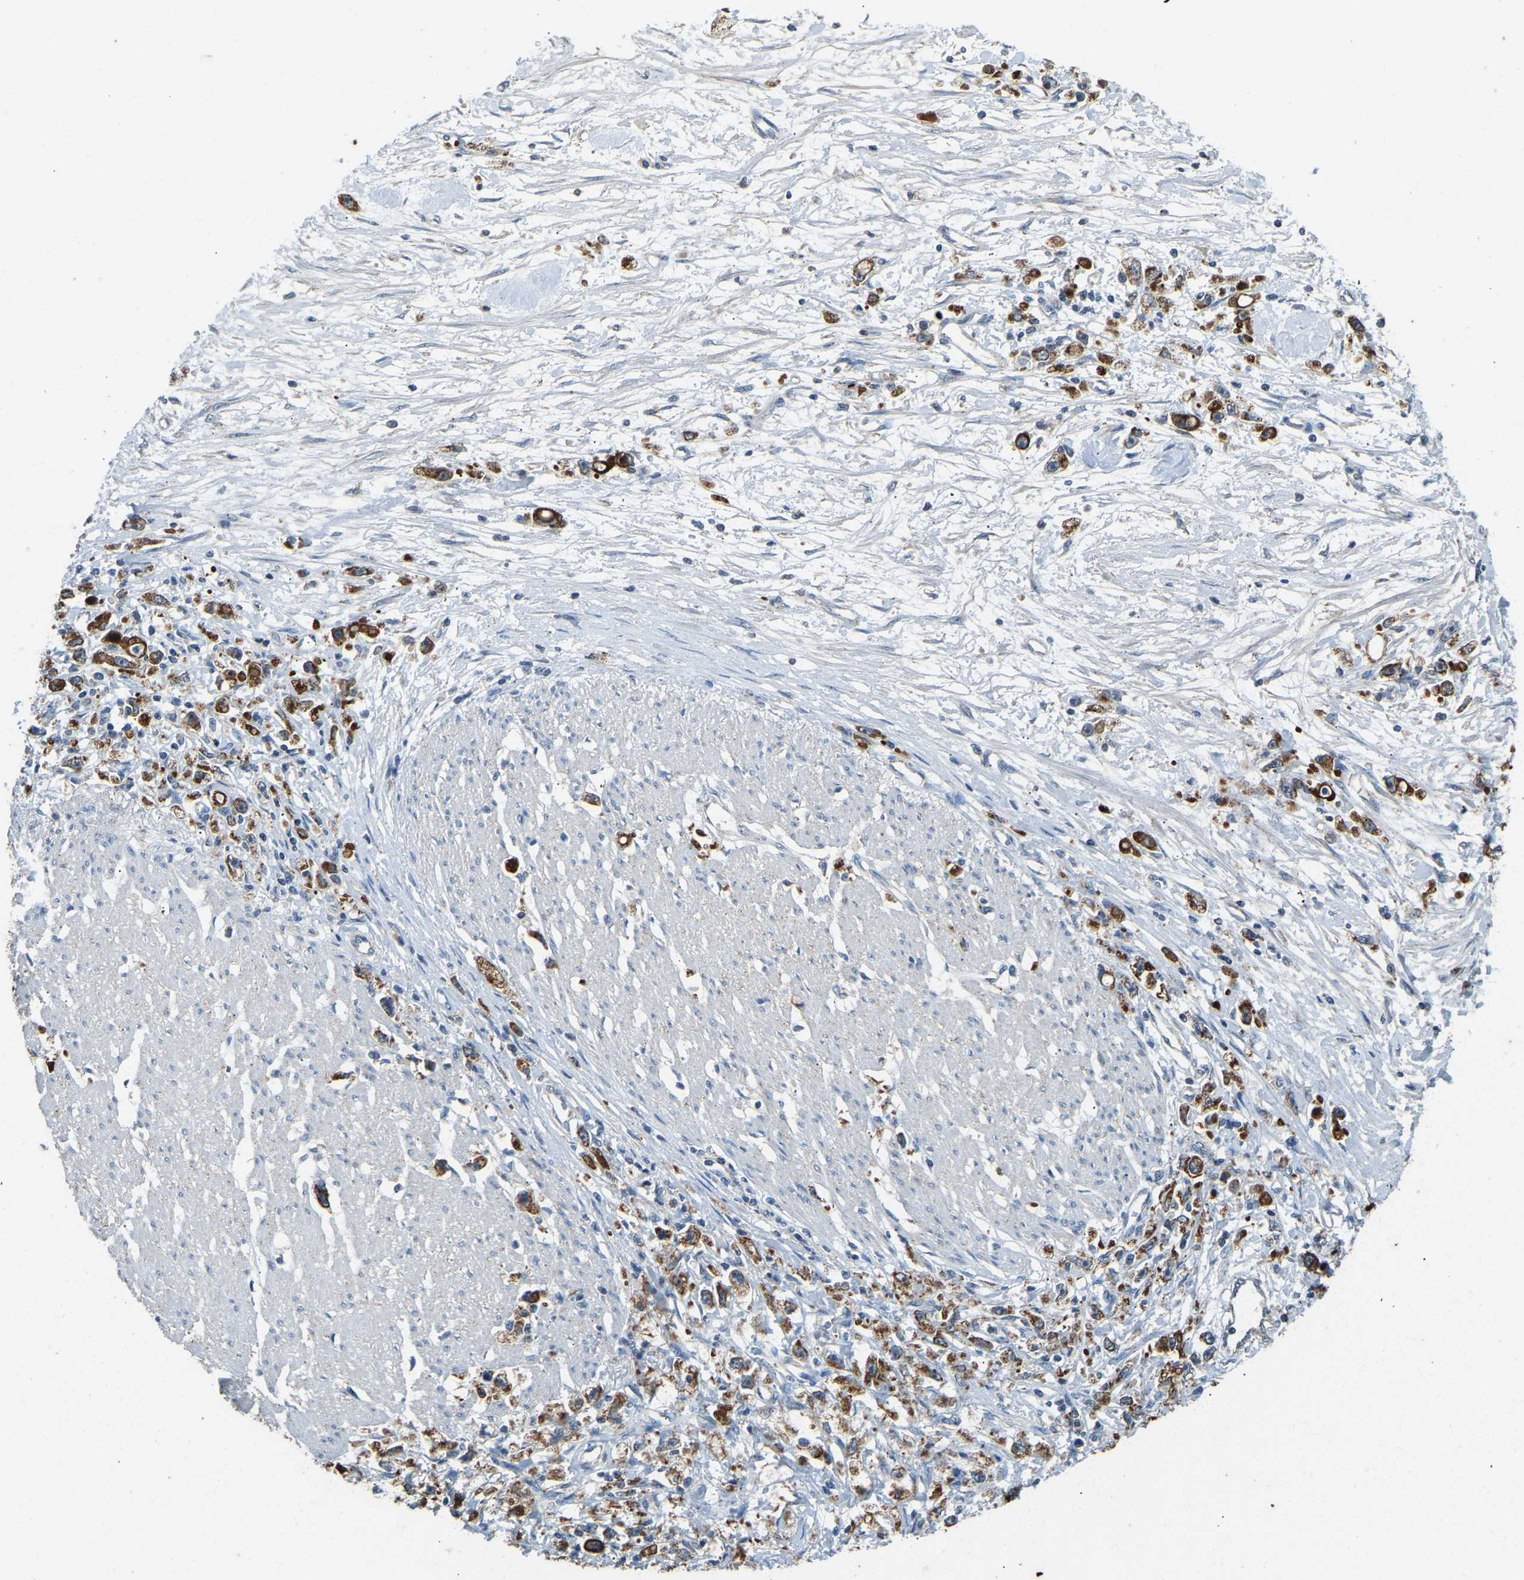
{"staining": {"intensity": "strong", "quantity": ">75%", "location": "cytoplasmic/membranous"}, "tissue": "stomach cancer", "cell_type": "Tumor cells", "image_type": "cancer", "snomed": [{"axis": "morphology", "description": "Adenocarcinoma, NOS"}, {"axis": "topography", "description": "Stomach"}], "caption": "Brown immunohistochemical staining in human adenocarcinoma (stomach) displays strong cytoplasmic/membranous positivity in approximately >75% of tumor cells.", "gene": "ZNF200", "patient": {"sex": "female", "age": 59}}